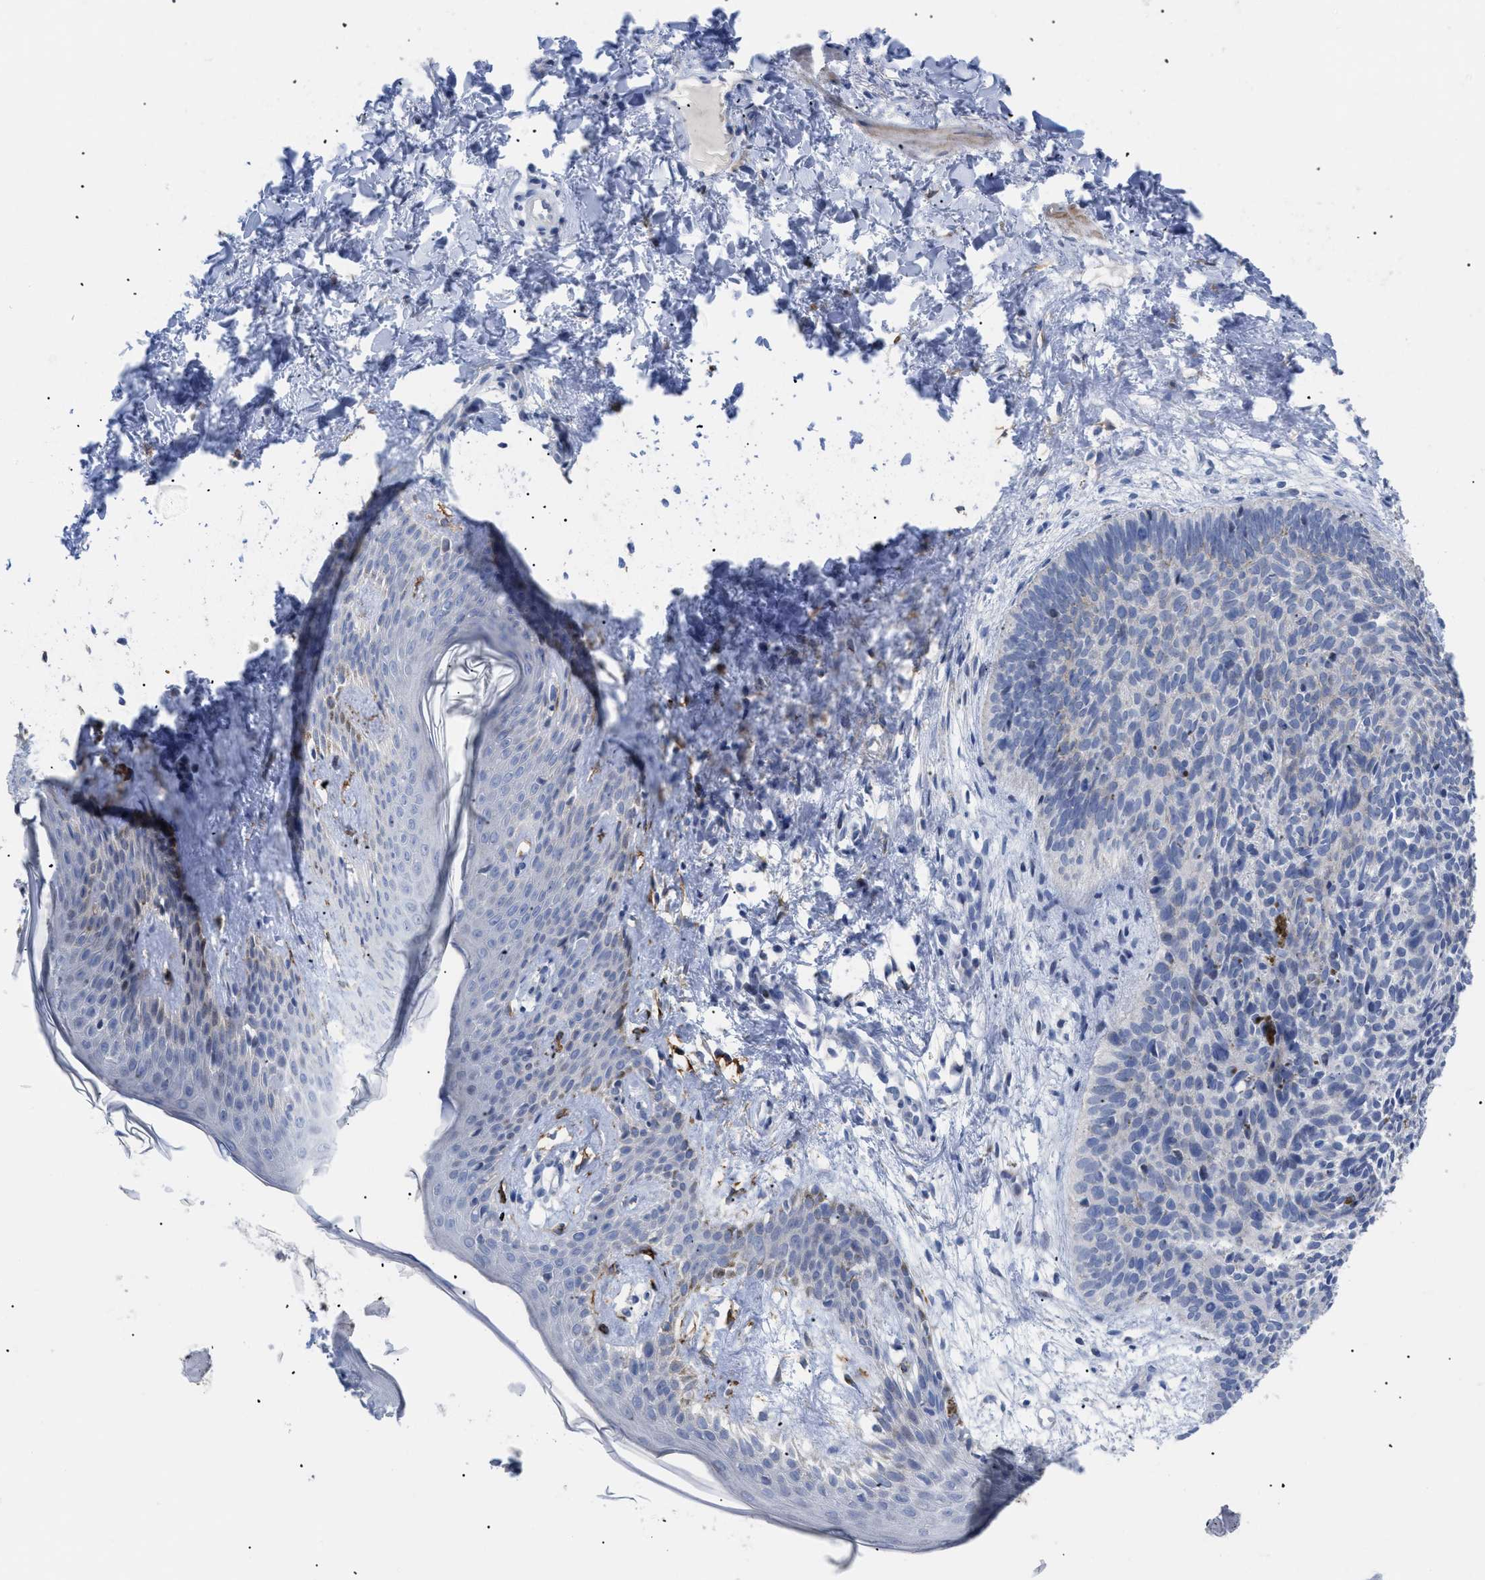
{"staining": {"intensity": "negative", "quantity": "none", "location": "none"}, "tissue": "skin cancer", "cell_type": "Tumor cells", "image_type": "cancer", "snomed": [{"axis": "morphology", "description": "Basal cell carcinoma"}, {"axis": "topography", "description": "Skin"}], "caption": "Tumor cells are negative for protein expression in human skin cancer (basal cell carcinoma). (DAB immunohistochemistry (IHC), high magnification).", "gene": "CAV3", "patient": {"sex": "male", "age": 60}}